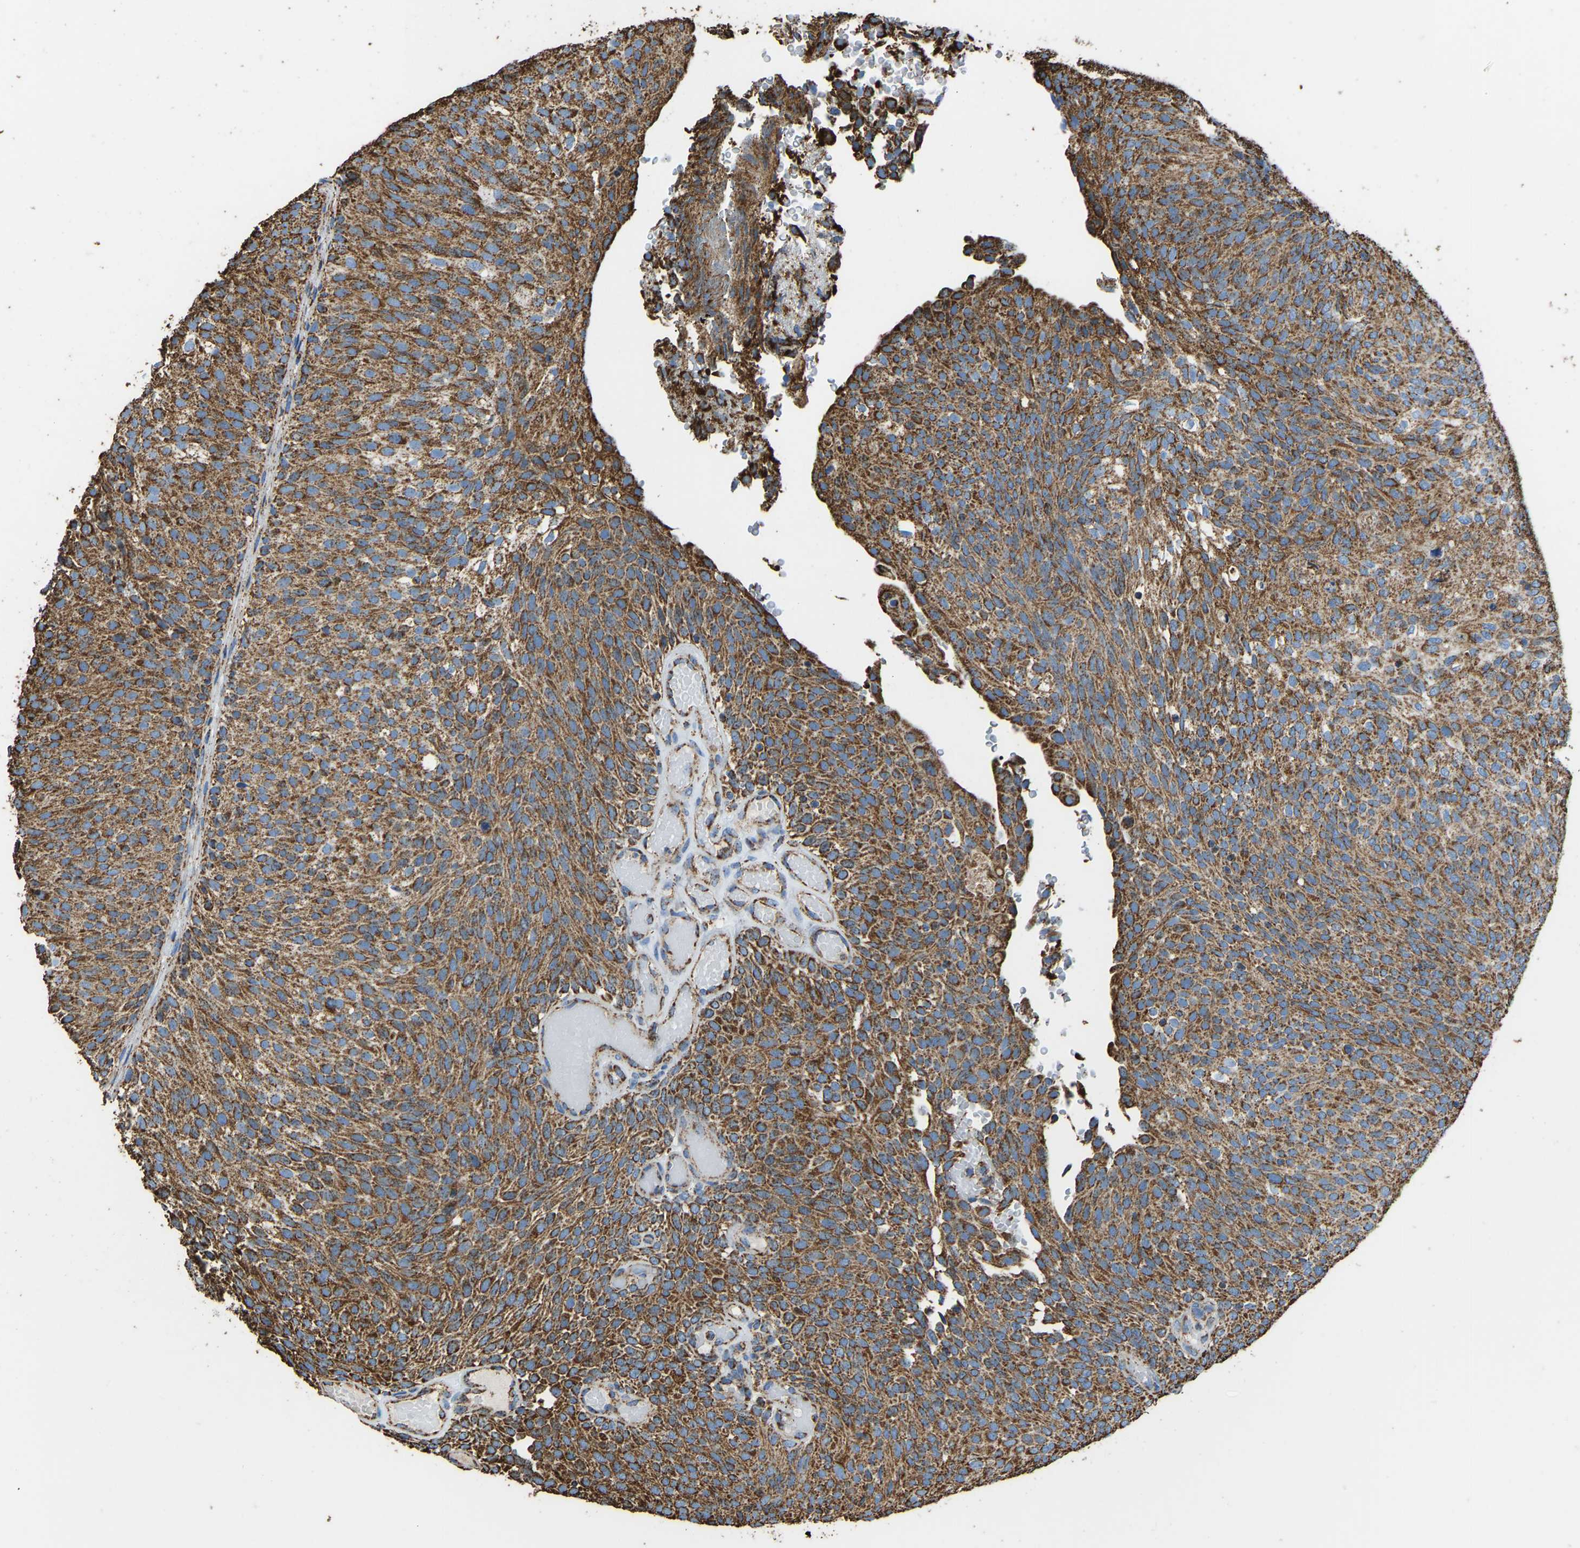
{"staining": {"intensity": "strong", "quantity": ">75%", "location": "cytoplasmic/membranous"}, "tissue": "urothelial cancer", "cell_type": "Tumor cells", "image_type": "cancer", "snomed": [{"axis": "morphology", "description": "Urothelial carcinoma, Low grade"}, {"axis": "topography", "description": "Urinary bladder"}], "caption": "The micrograph reveals immunohistochemical staining of urothelial carcinoma (low-grade). There is strong cytoplasmic/membranous expression is identified in about >75% of tumor cells.", "gene": "IRX6", "patient": {"sex": "male", "age": 78}}